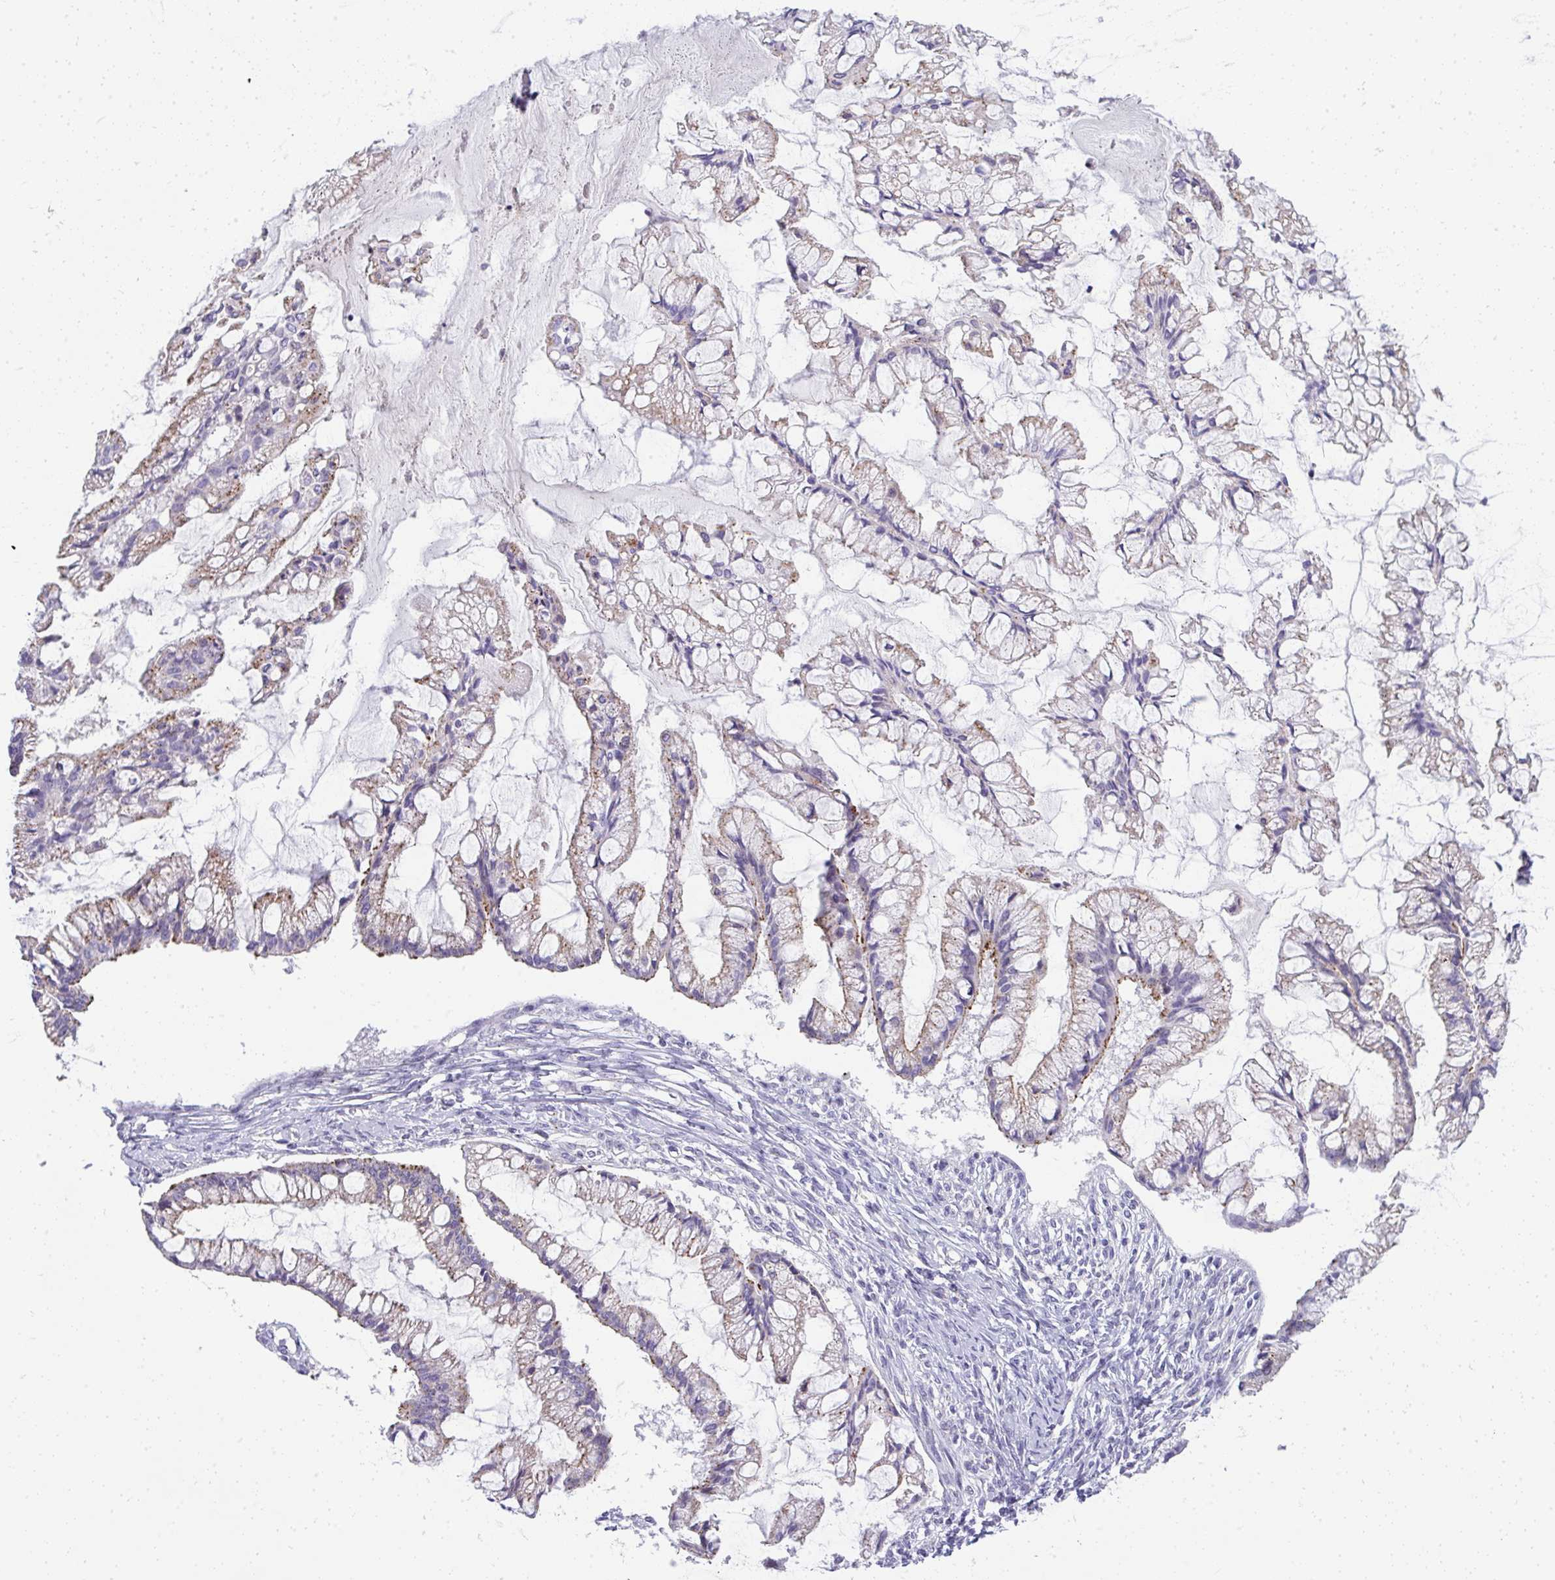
{"staining": {"intensity": "weak", "quantity": ">75%", "location": "cytoplasmic/membranous"}, "tissue": "ovarian cancer", "cell_type": "Tumor cells", "image_type": "cancer", "snomed": [{"axis": "morphology", "description": "Cystadenocarcinoma, mucinous, NOS"}, {"axis": "topography", "description": "Ovary"}], "caption": "DAB immunohistochemical staining of human ovarian cancer (mucinous cystadenocarcinoma) reveals weak cytoplasmic/membranous protein positivity in about >75% of tumor cells. (Brightfield microscopy of DAB IHC at high magnification).", "gene": "VPS4B", "patient": {"sex": "female", "age": 73}}